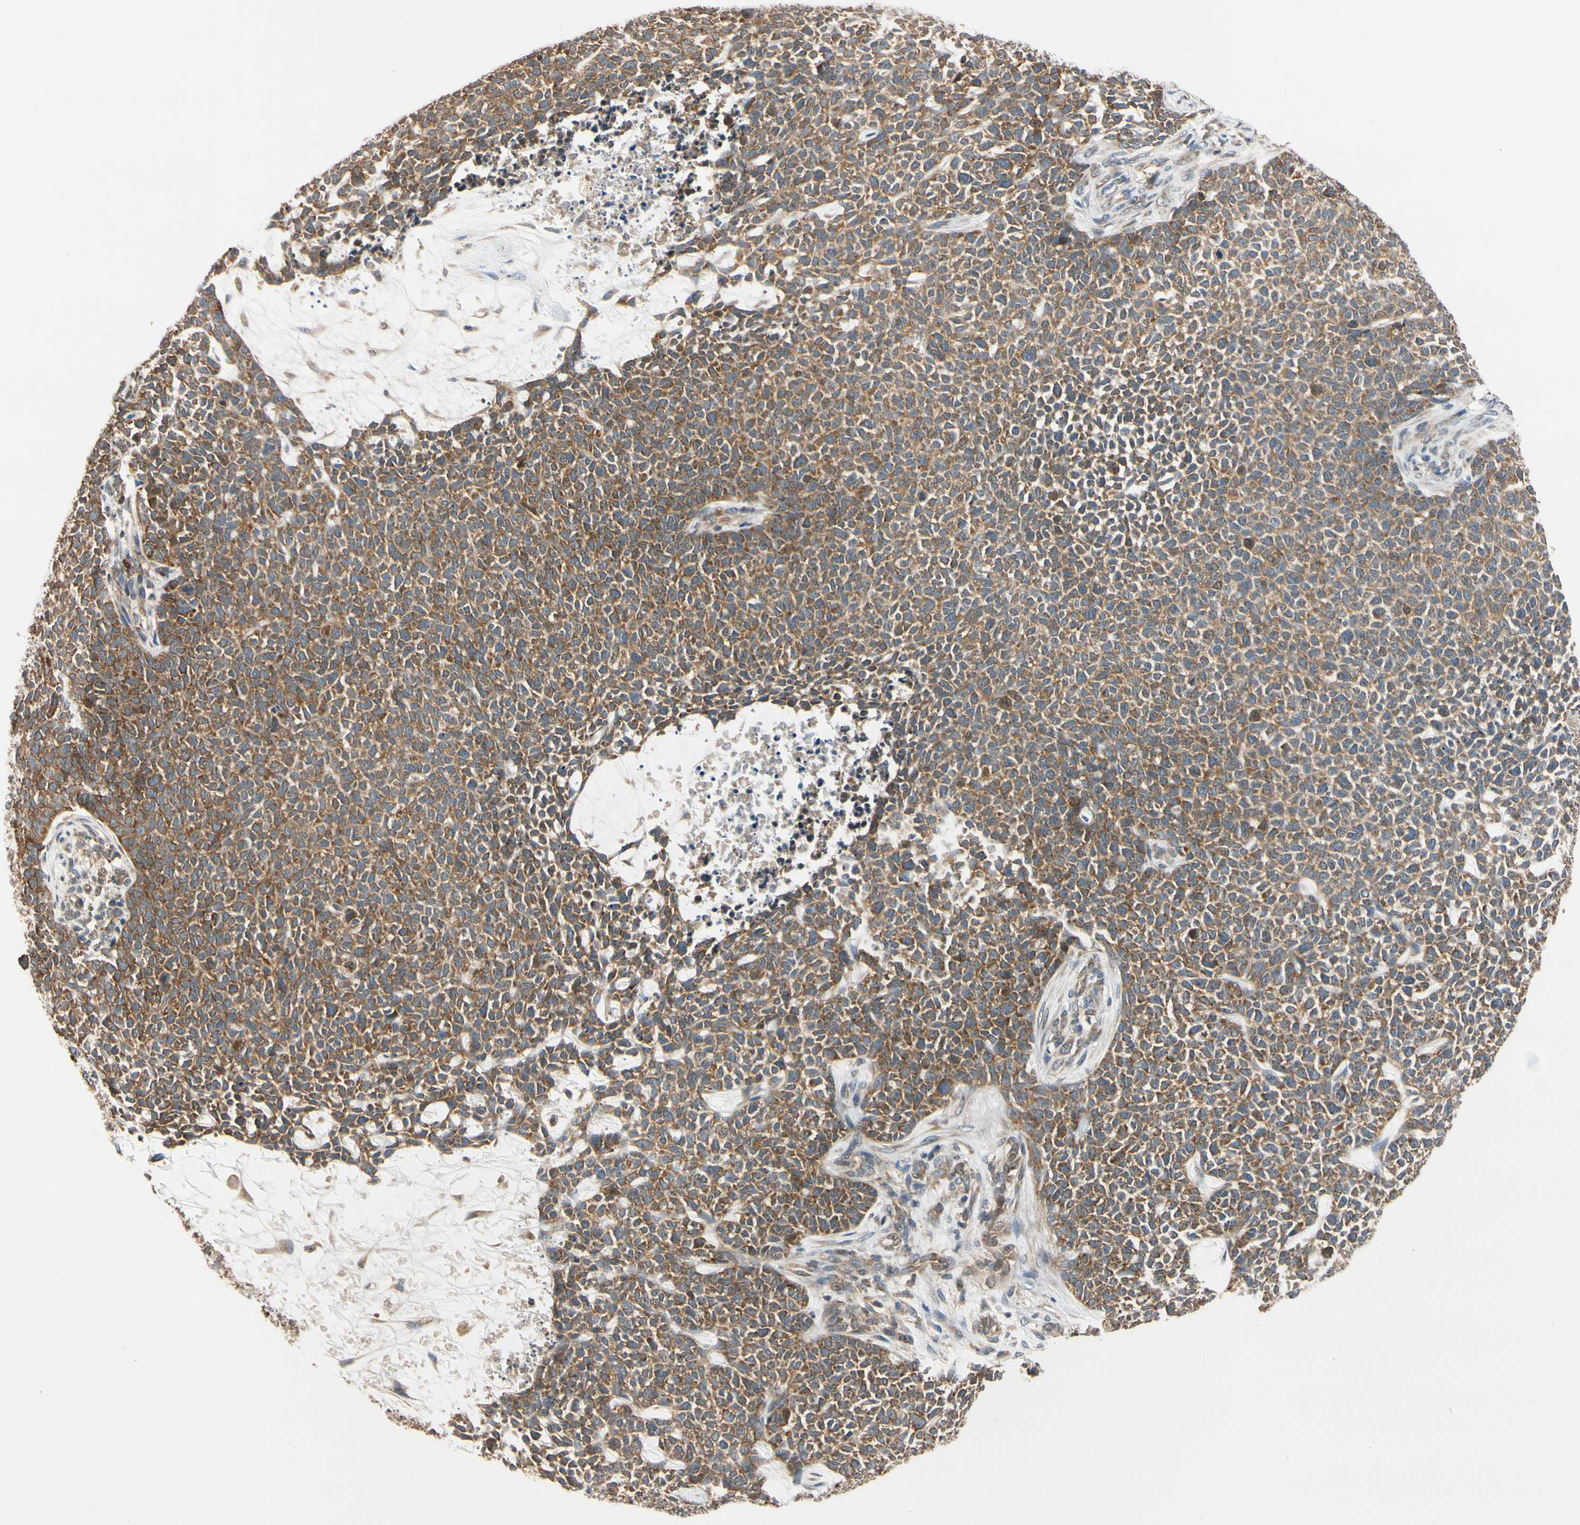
{"staining": {"intensity": "moderate", "quantity": ">75%", "location": "cytoplasmic/membranous"}, "tissue": "skin cancer", "cell_type": "Tumor cells", "image_type": "cancer", "snomed": [{"axis": "morphology", "description": "Basal cell carcinoma"}, {"axis": "topography", "description": "Skin"}], "caption": "Skin basal cell carcinoma stained for a protein displays moderate cytoplasmic/membranous positivity in tumor cells.", "gene": "ANKHD1", "patient": {"sex": "female", "age": 84}}